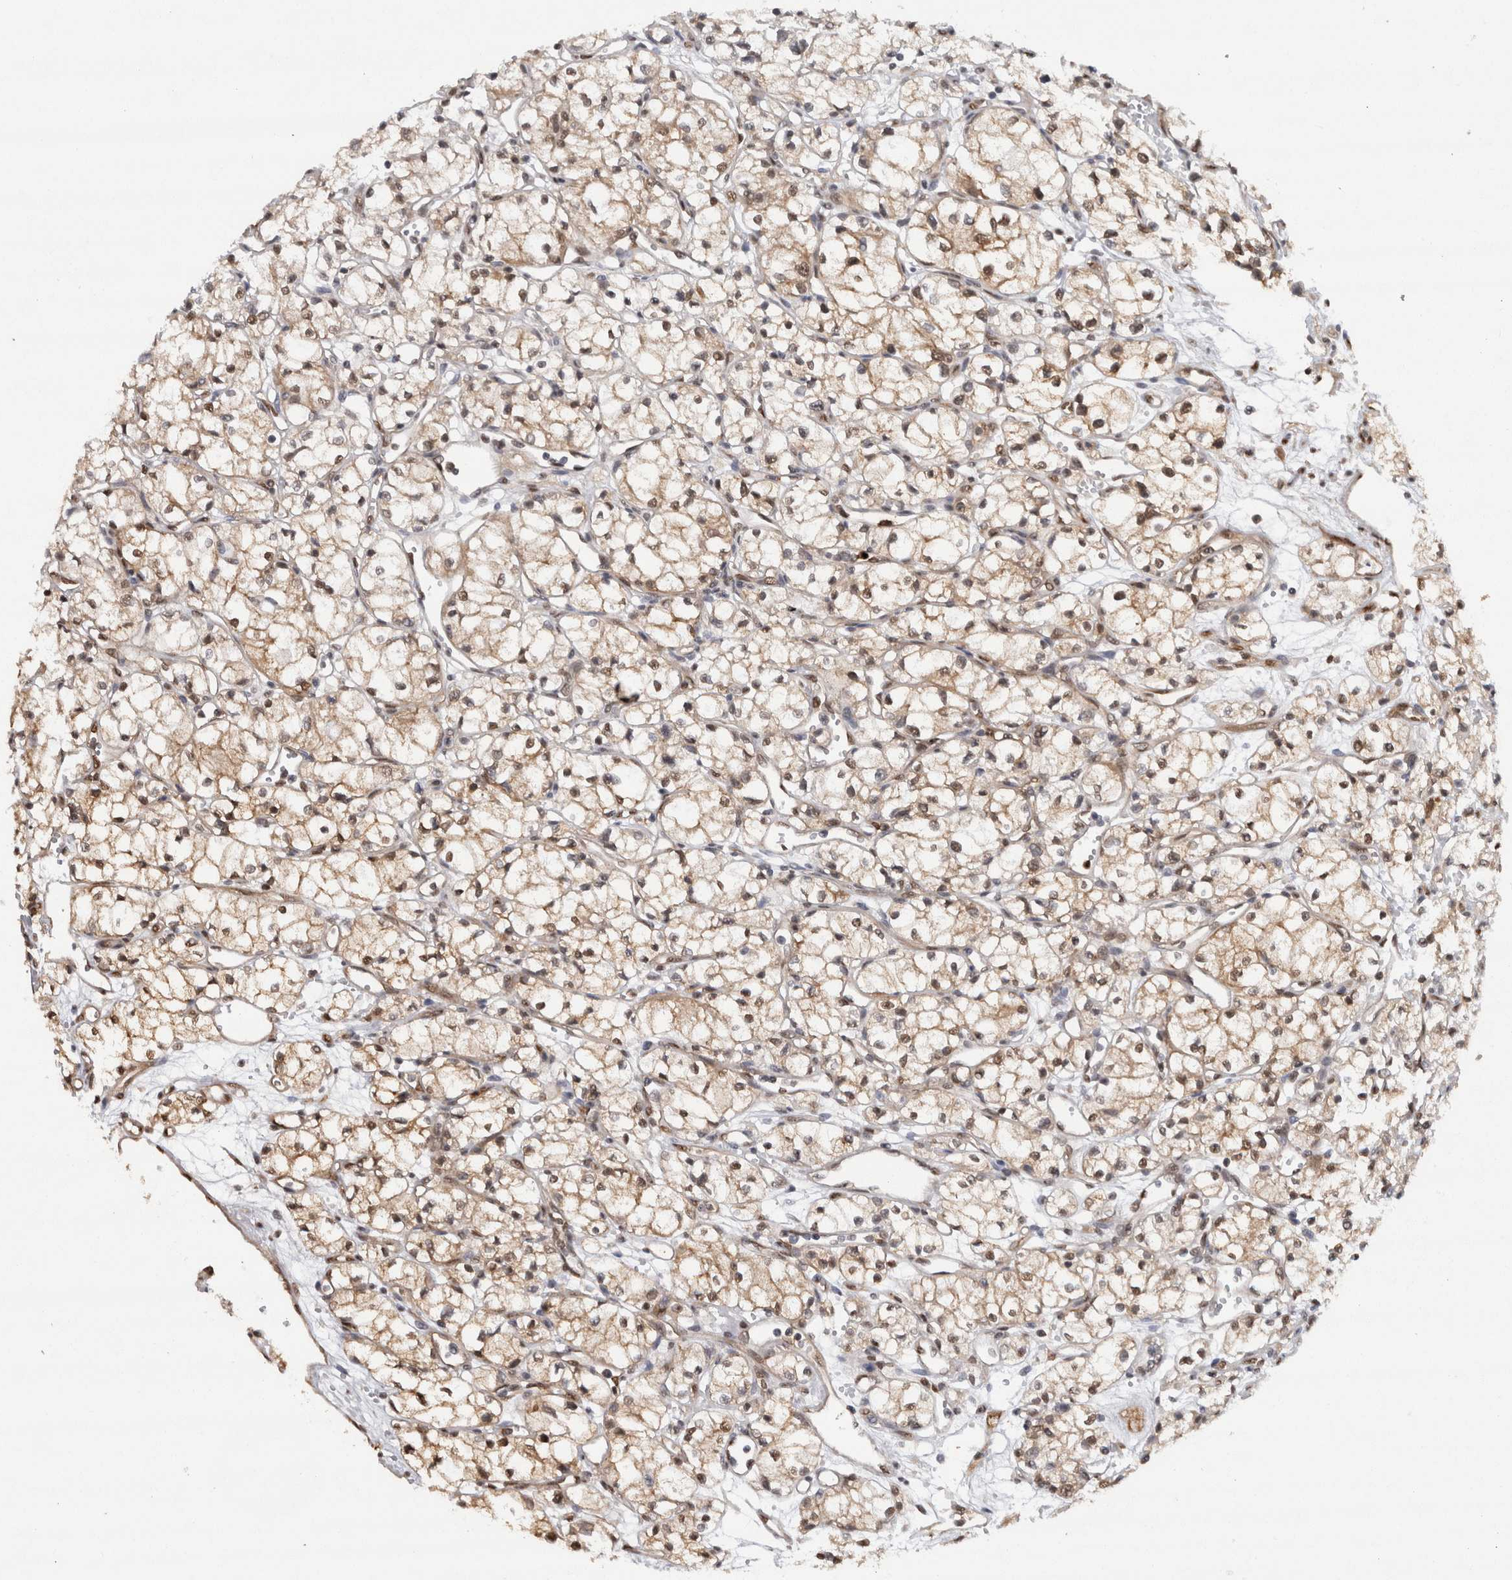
{"staining": {"intensity": "weak", "quantity": ">75%", "location": "cytoplasmic/membranous,nuclear"}, "tissue": "renal cancer", "cell_type": "Tumor cells", "image_type": "cancer", "snomed": [{"axis": "morphology", "description": "Normal tissue, NOS"}, {"axis": "morphology", "description": "Adenocarcinoma, NOS"}, {"axis": "topography", "description": "Kidney"}], "caption": "Immunohistochemical staining of human adenocarcinoma (renal) exhibits low levels of weak cytoplasmic/membranous and nuclear protein staining in approximately >75% of tumor cells.", "gene": "RPS6KA2", "patient": {"sex": "male", "age": 59}}